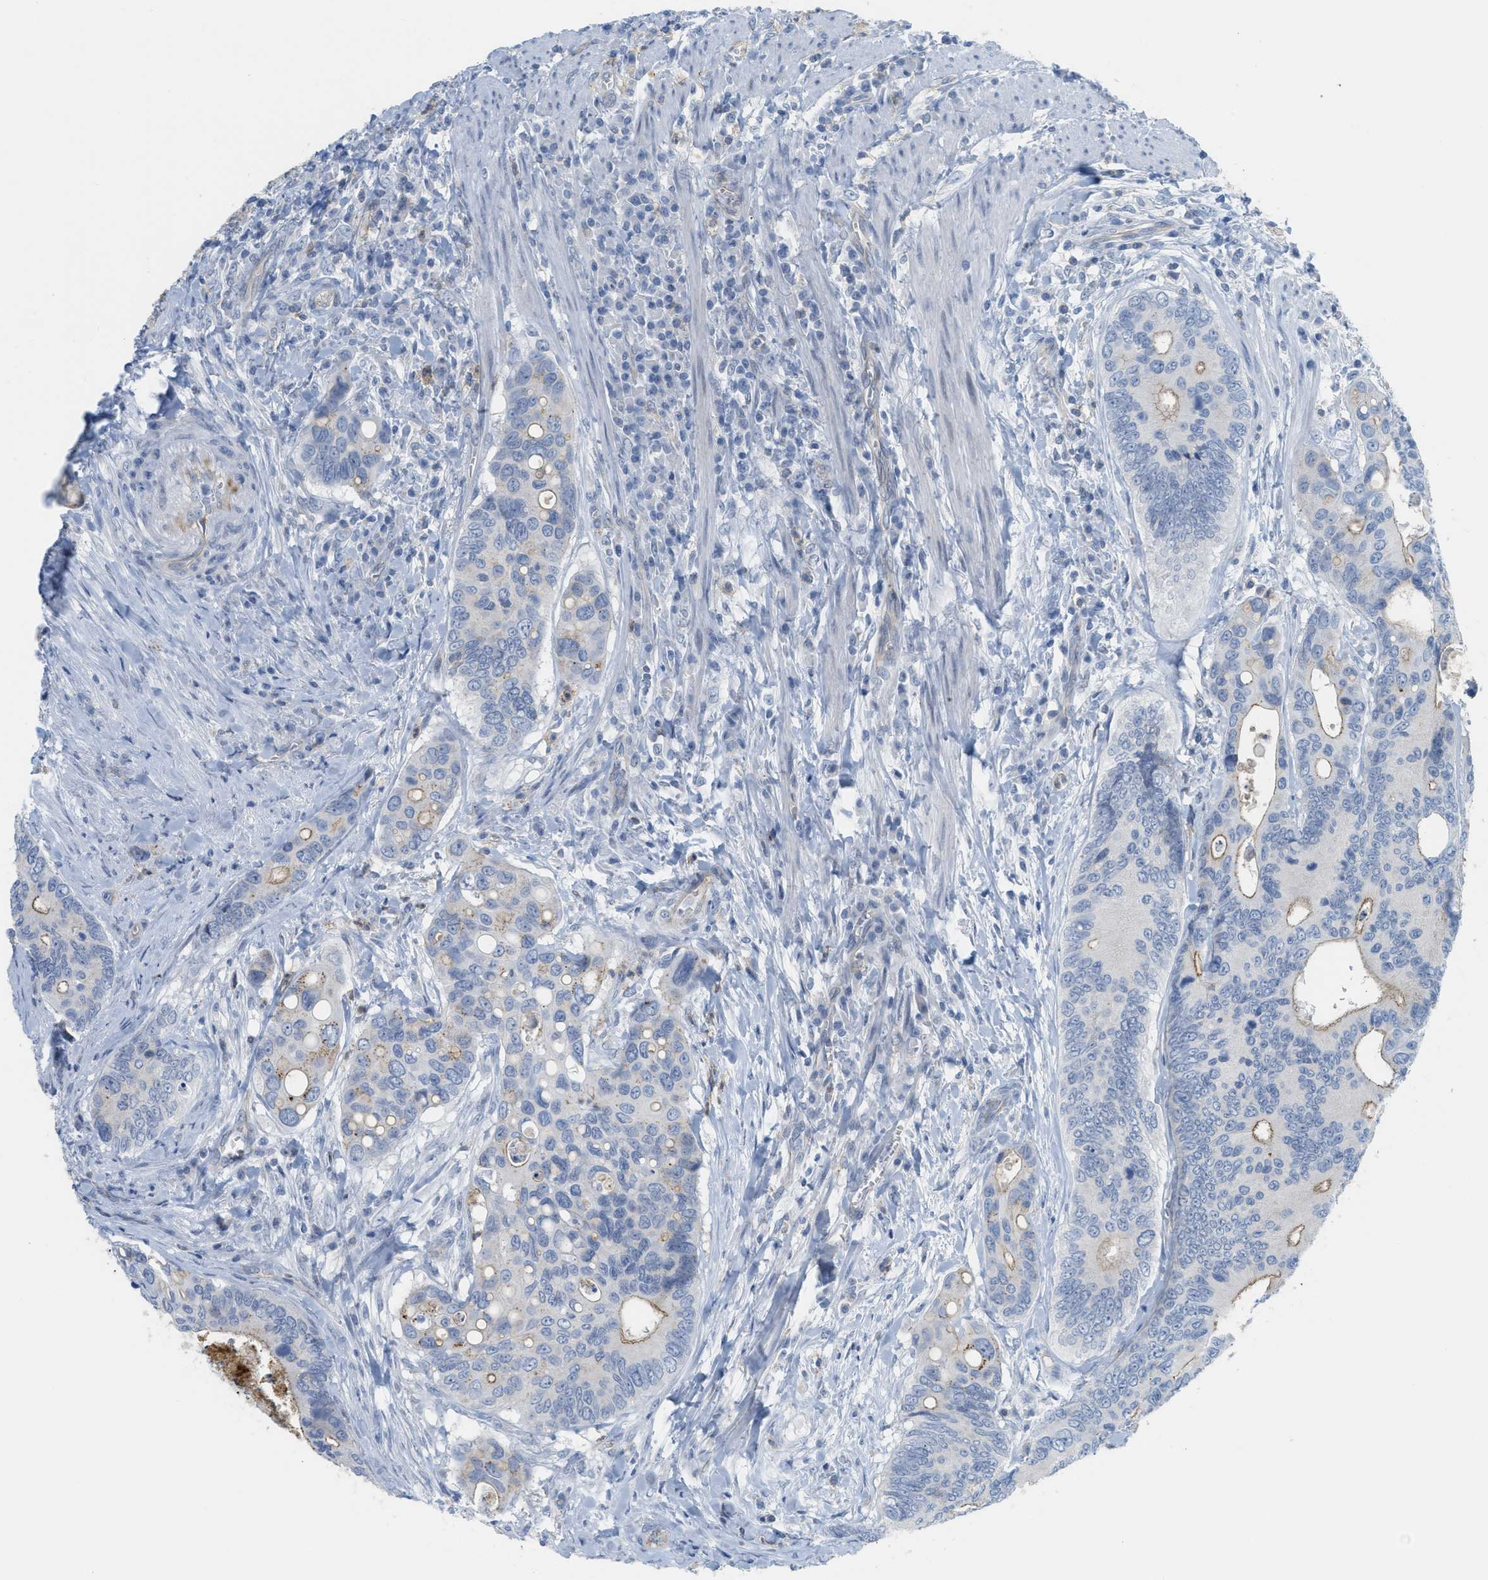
{"staining": {"intensity": "weak", "quantity": "25%-75%", "location": "cytoplasmic/membranous"}, "tissue": "colorectal cancer", "cell_type": "Tumor cells", "image_type": "cancer", "snomed": [{"axis": "morphology", "description": "Inflammation, NOS"}, {"axis": "morphology", "description": "Adenocarcinoma, NOS"}, {"axis": "topography", "description": "Colon"}], "caption": "Protein staining of colorectal cancer (adenocarcinoma) tissue exhibits weak cytoplasmic/membranous staining in approximately 25%-75% of tumor cells. (DAB IHC, brown staining for protein, blue staining for nuclei).", "gene": "CRB3", "patient": {"sex": "male", "age": 72}}